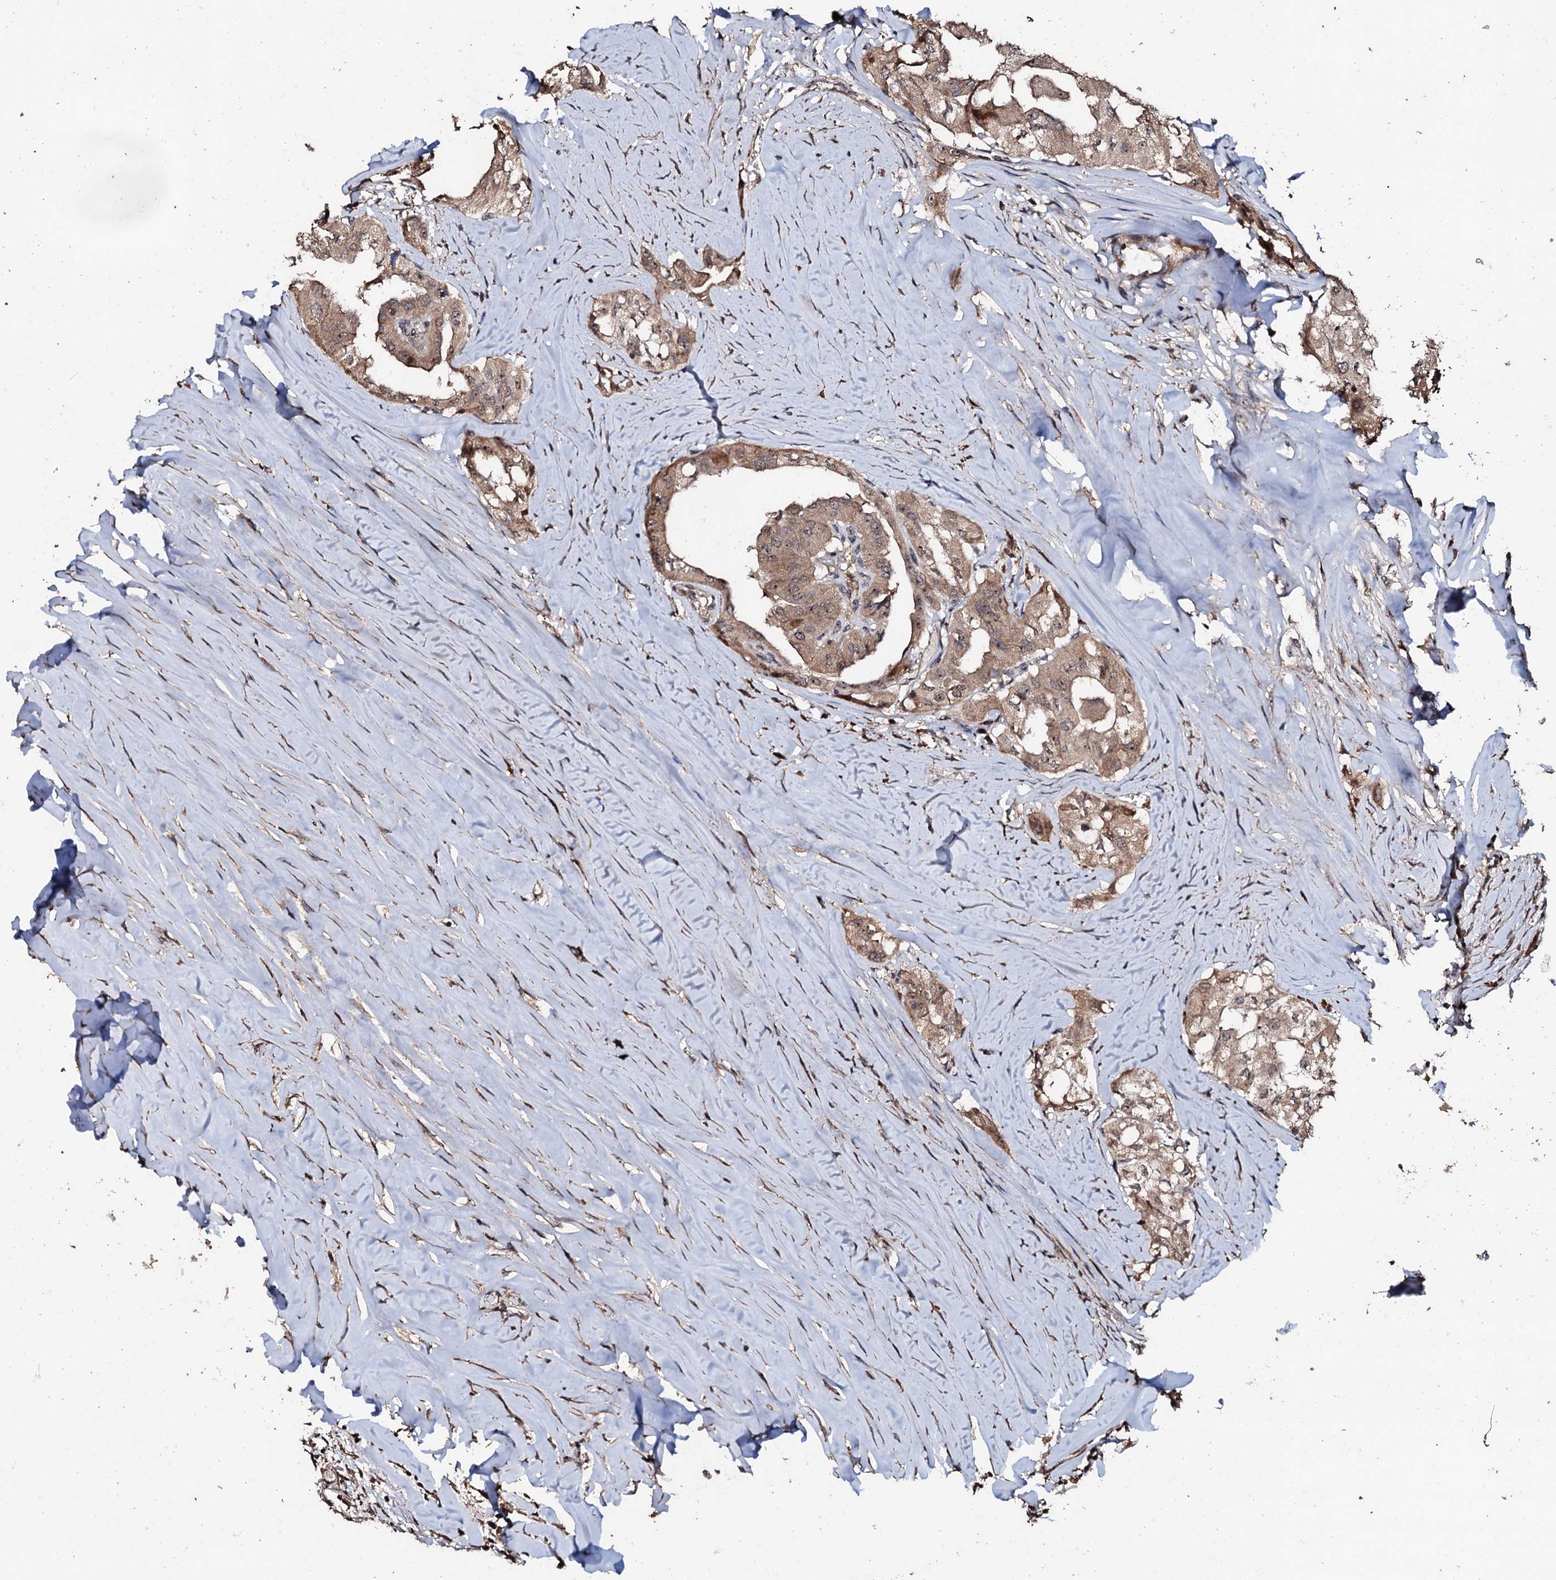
{"staining": {"intensity": "moderate", "quantity": ">75%", "location": "cytoplasmic/membranous,nuclear"}, "tissue": "thyroid cancer", "cell_type": "Tumor cells", "image_type": "cancer", "snomed": [{"axis": "morphology", "description": "Papillary adenocarcinoma, NOS"}, {"axis": "topography", "description": "Thyroid gland"}], "caption": "Tumor cells display moderate cytoplasmic/membranous and nuclear positivity in about >75% of cells in thyroid papillary adenocarcinoma. (Brightfield microscopy of DAB IHC at high magnification).", "gene": "SUPT7L", "patient": {"sex": "female", "age": 59}}